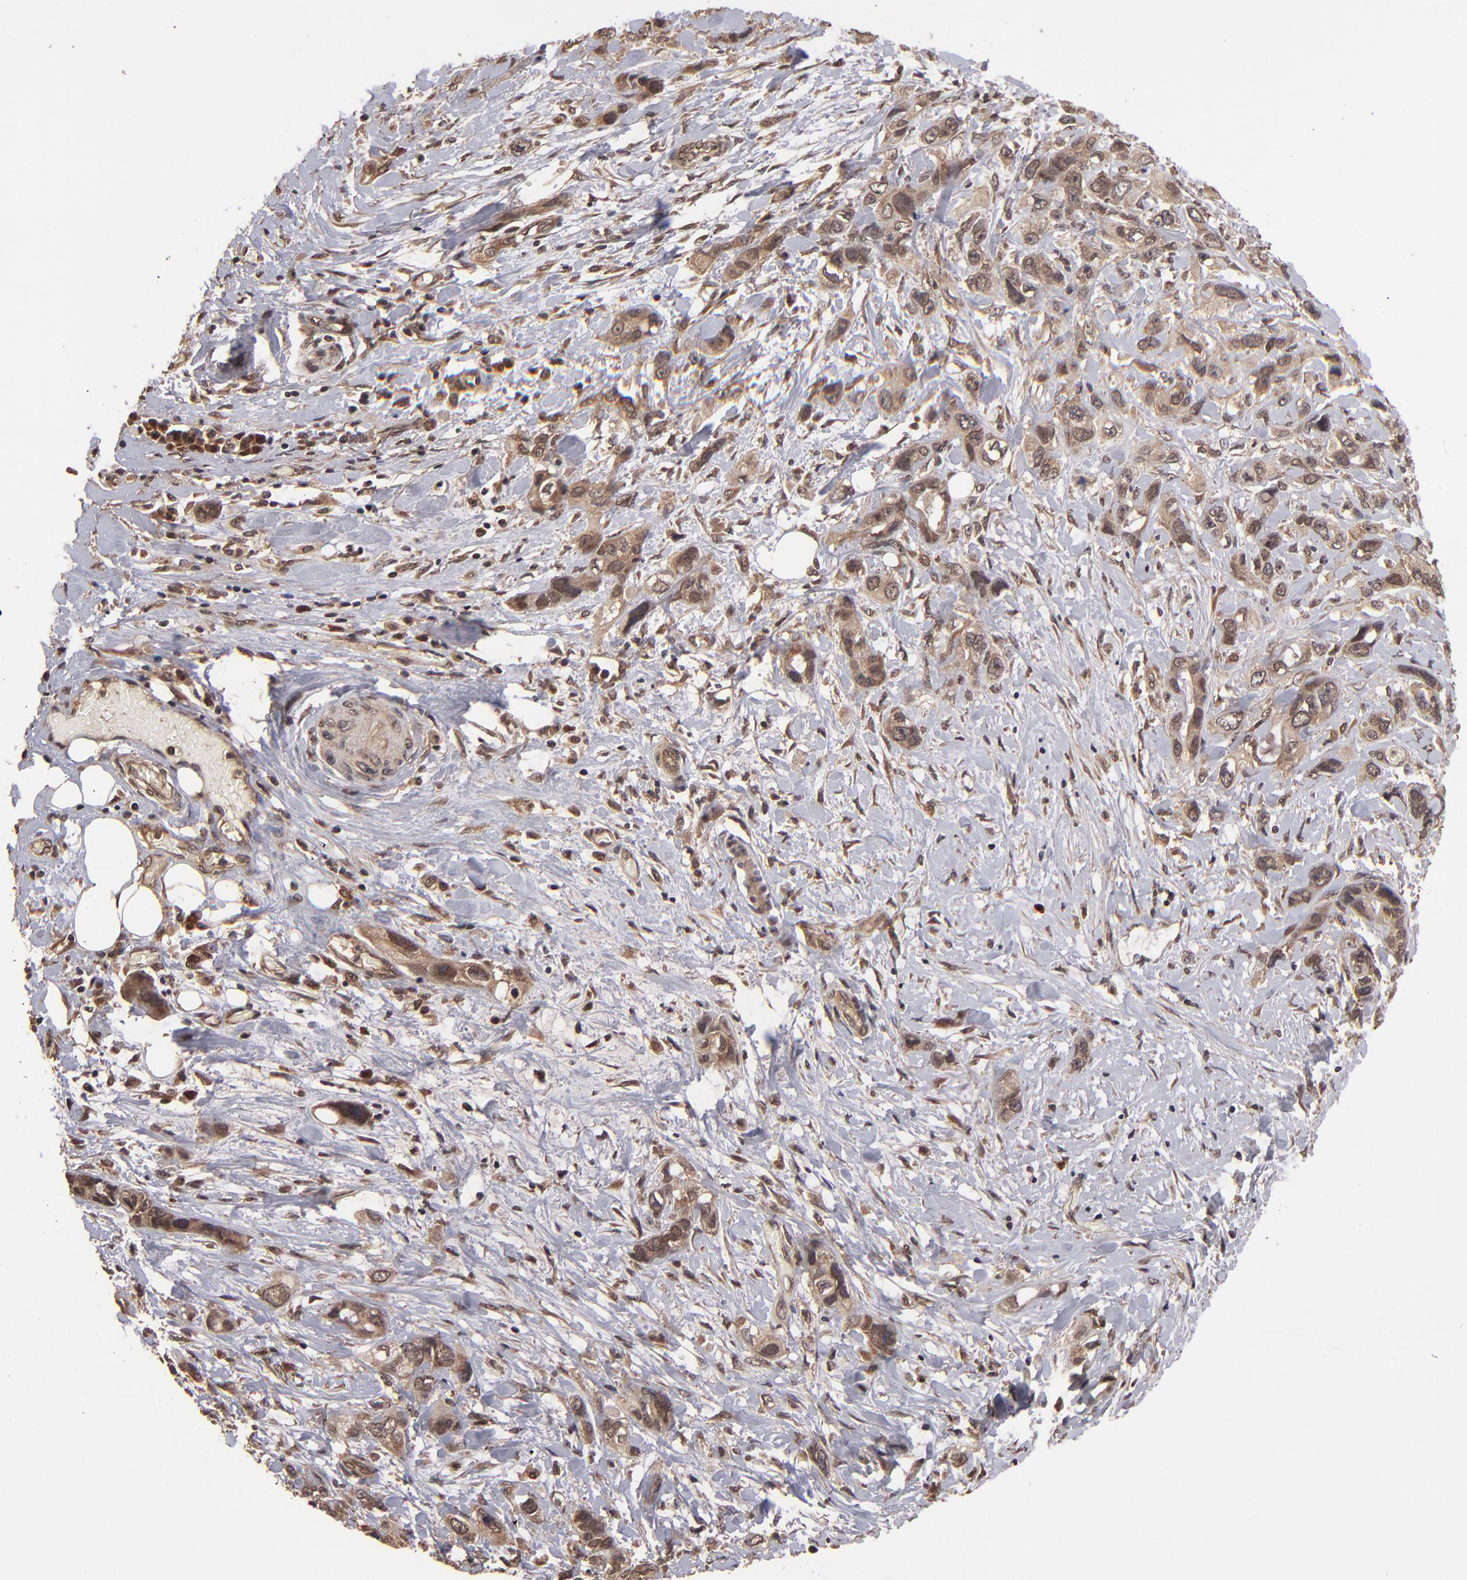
{"staining": {"intensity": "moderate", "quantity": ">75%", "location": "cytoplasmic/membranous"}, "tissue": "stomach cancer", "cell_type": "Tumor cells", "image_type": "cancer", "snomed": [{"axis": "morphology", "description": "Adenocarcinoma, NOS"}, {"axis": "topography", "description": "Stomach, upper"}], "caption": "Immunohistochemical staining of stomach cancer shows medium levels of moderate cytoplasmic/membranous protein positivity in about >75% of tumor cells. Using DAB (brown) and hematoxylin (blue) stains, captured at high magnification using brightfield microscopy.", "gene": "NFE2L2", "patient": {"sex": "male", "age": 47}}